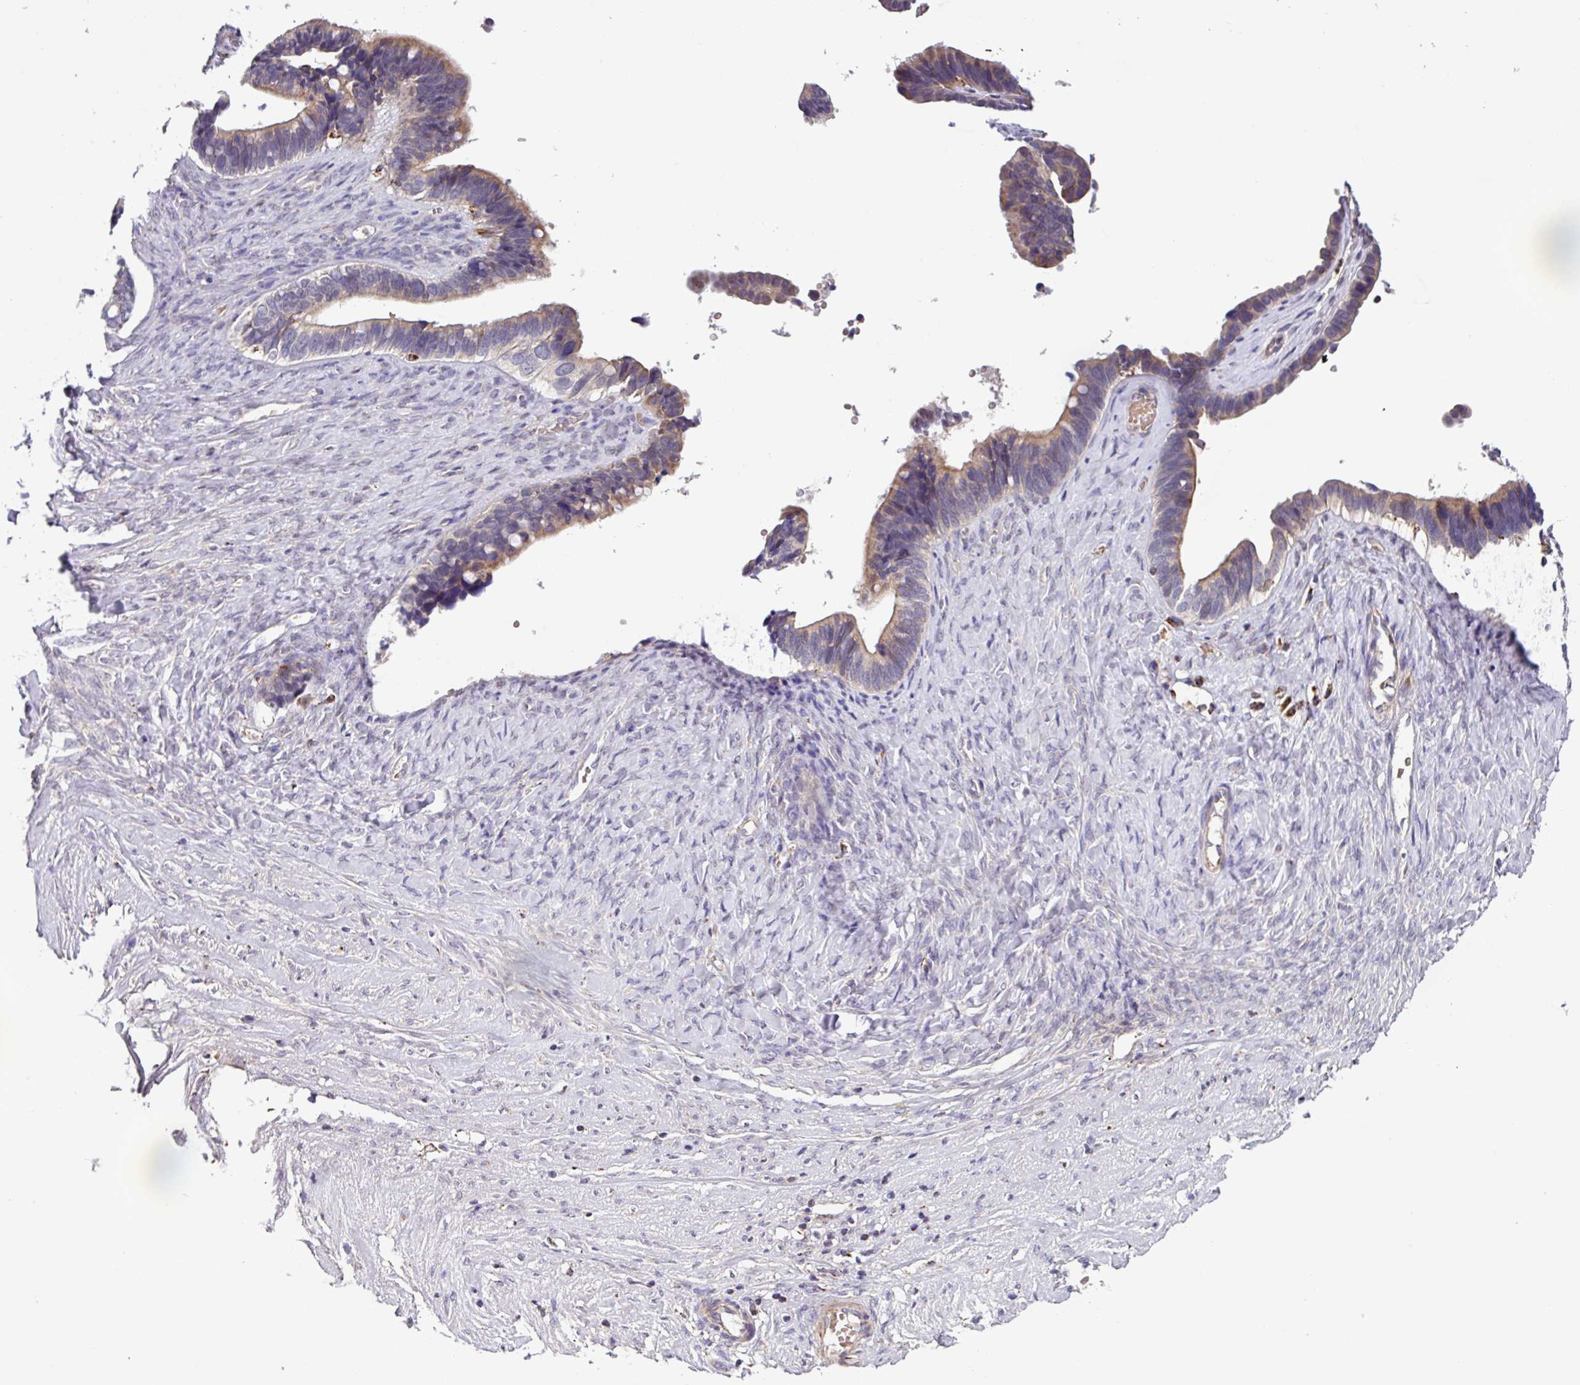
{"staining": {"intensity": "weak", "quantity": "25%-75%", "location": "cytoplasmic/membranous"}, "tissue": "ovarian cancer", "cell_type": "Tumor cells", "image_type": "cancer", "snomed": [{"axis": "morphology", "description": "Cystadenocarcinoma, serous, NOS"}, {"axis": "topography", "description": "Ovary"}], "caption": "Immunohistochemistry (DAB (3,3'-diaminobenzidine)) staining of ovarian cancer reveals weak cytoplasmic/membranous protein staining in approximately 25%-75% of tumor cells. Nuclei are stained in blue.", "gene": "AKIRIN1", "patient": {"sex": "female", "age": 56}}